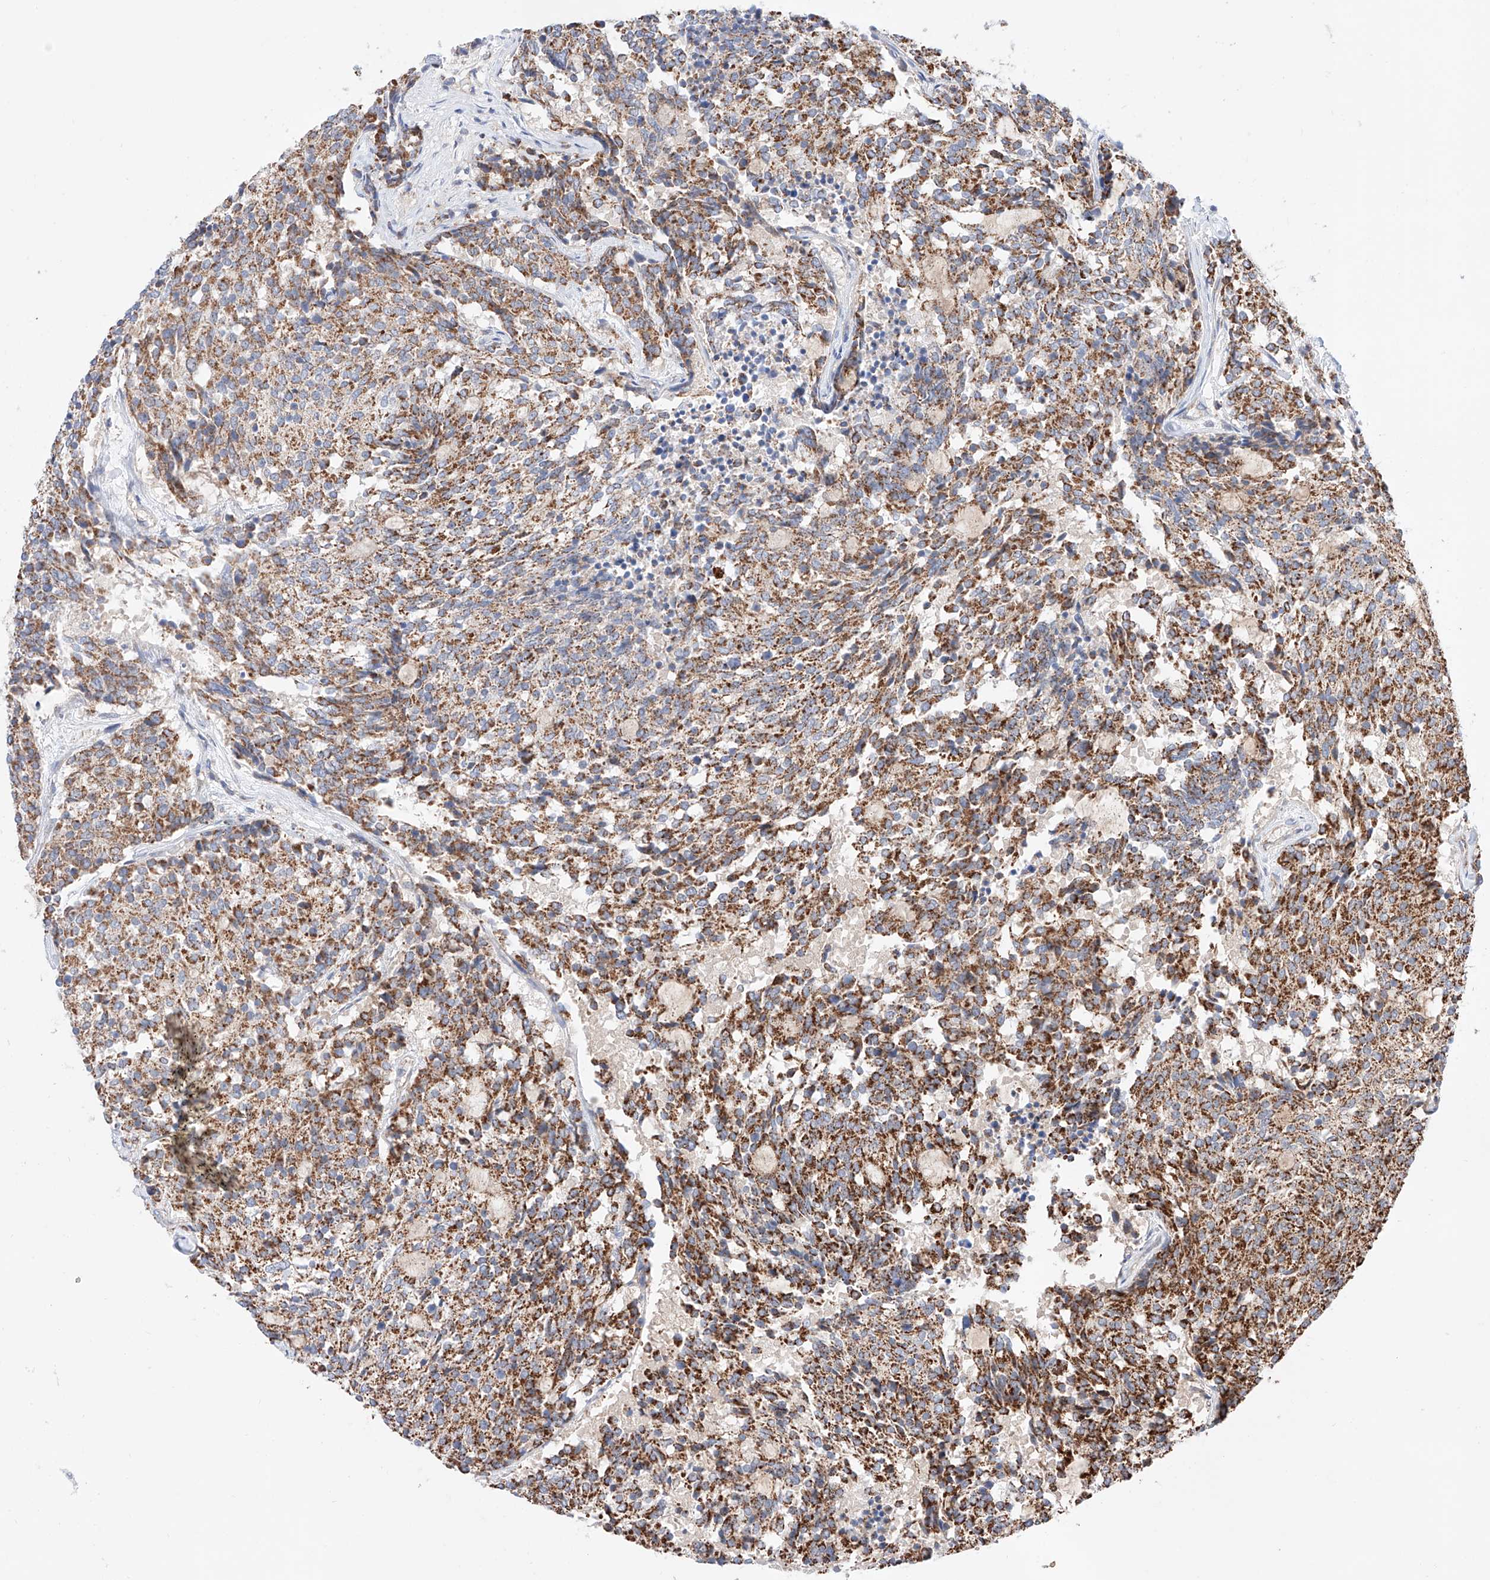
{"staining": {"intensity": "strong", "quantity": "25%-75%", "location": "cytoplasmic/membranous"}, "tissue": "carcinoid", "cell_type": "Tumor cells", "image_type": "cancer", "snomed": [{"axis": "morphology", "description": "Carcinoid, malignant, NOS"}, {"axis": "topography", "description": "Pancreas"}], "caption": "IHC micrograph of neoplastic tissue: carcinoid stained using immunohistochemistry reveals high levels of strong protein expression localized specifically in the cytoplasmic/membranous of tumor cells, appearing as a cytoplasmic/membranous brown color.", "gene": "KTI12", "patient": {"sex": "female", "age": 54}}